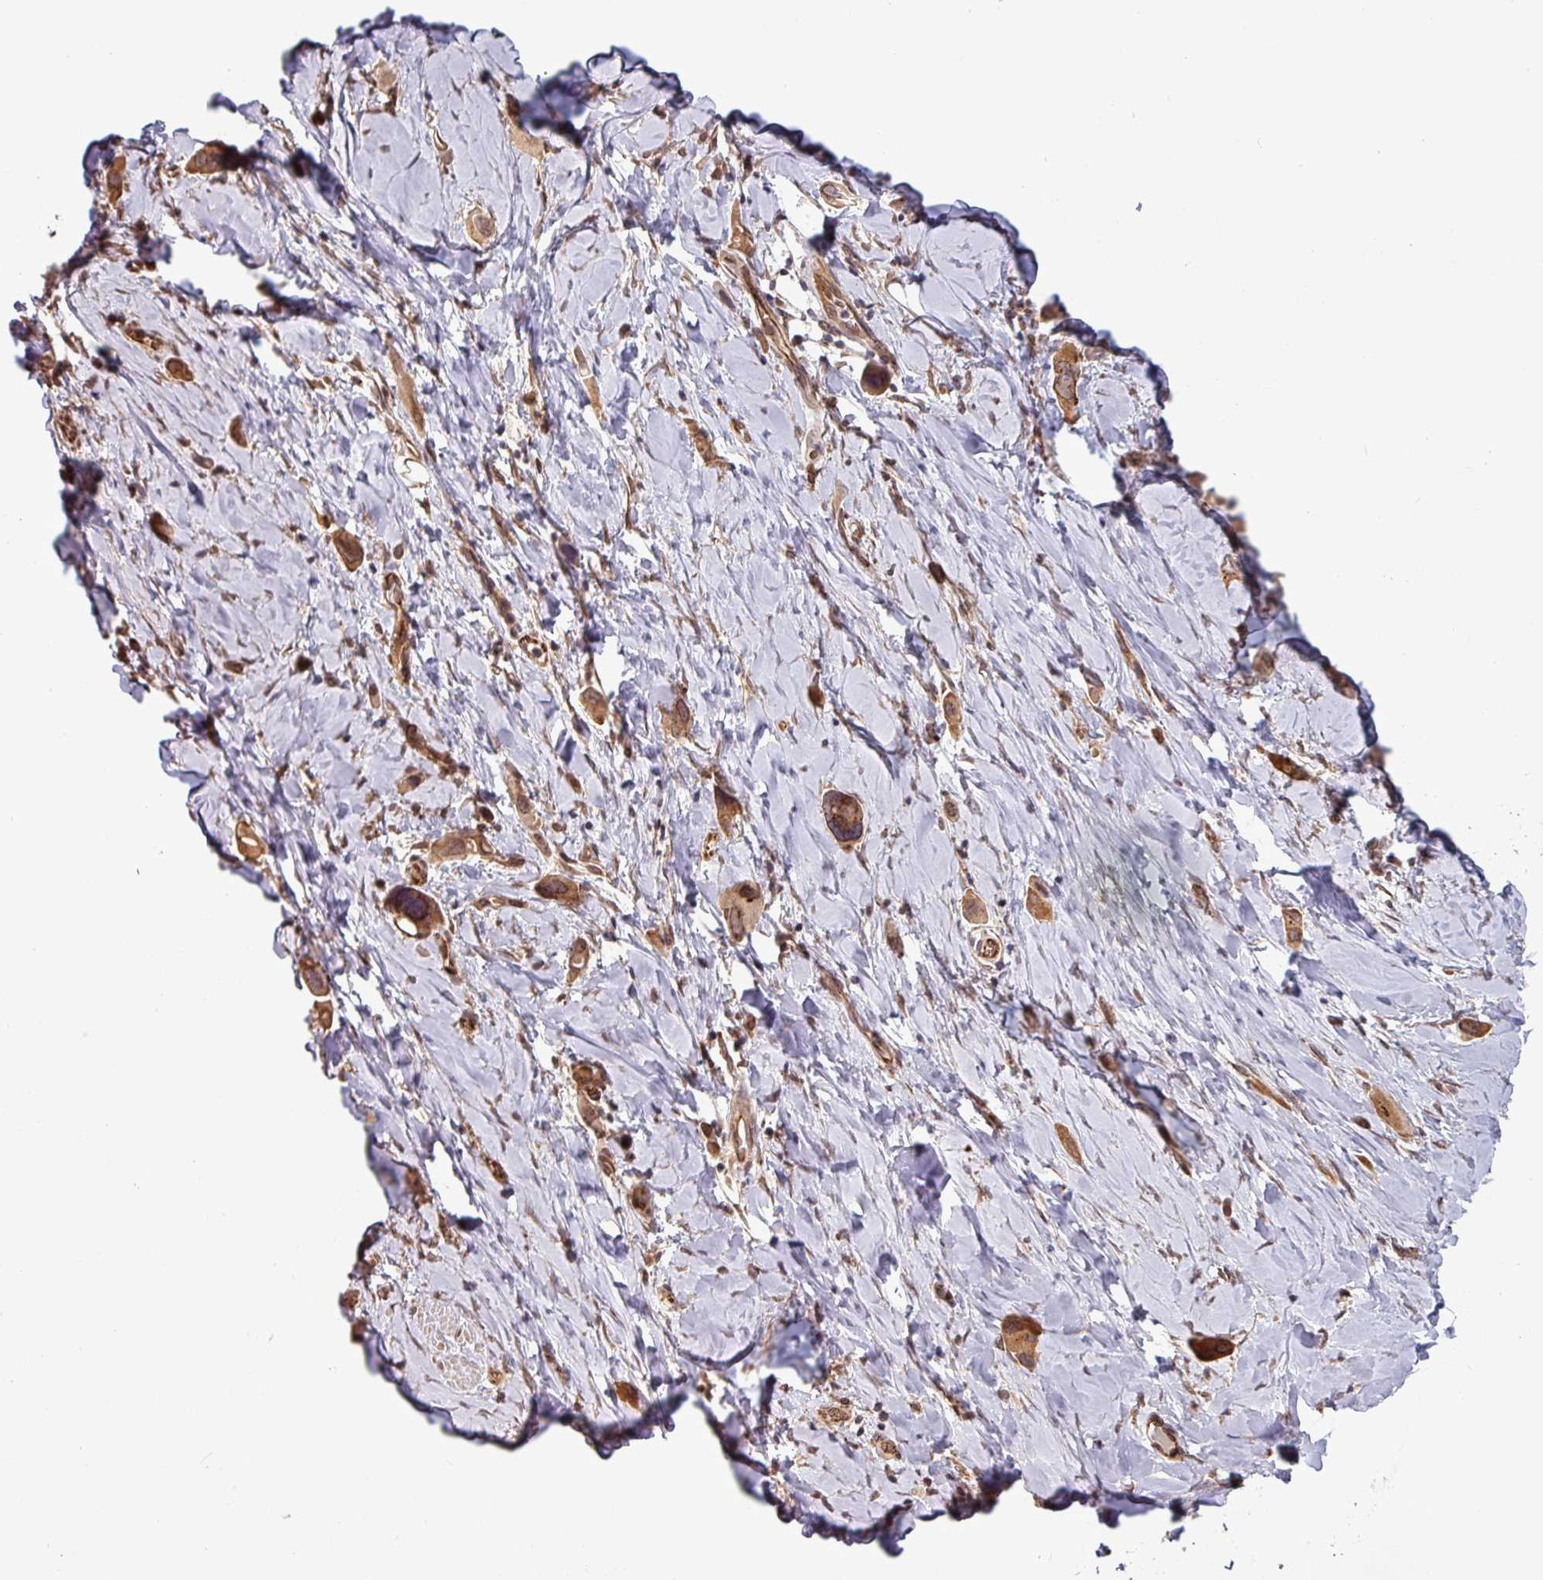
{"staining": {"intensity": "moderate", "quantity": ">75%", "location": "cytoplasmic/membranous,nuclear"}, "tissue": "lung cancer", "cell_type": "Tumor cells", "image_type": "cancer", "snomed": [{"axis": "morphology", "description": "Adenocarcinoma, NOS"}, {"axis": "topography", "description": "Lung"}], "caption": "Tumor cells display medium levels of moderate cytoplasmic/membranous and nuclear staining in about >75% of cells in human lung cancer.", "gene": "RBM4B", "patient": {"sex": "male", "age": 76}}